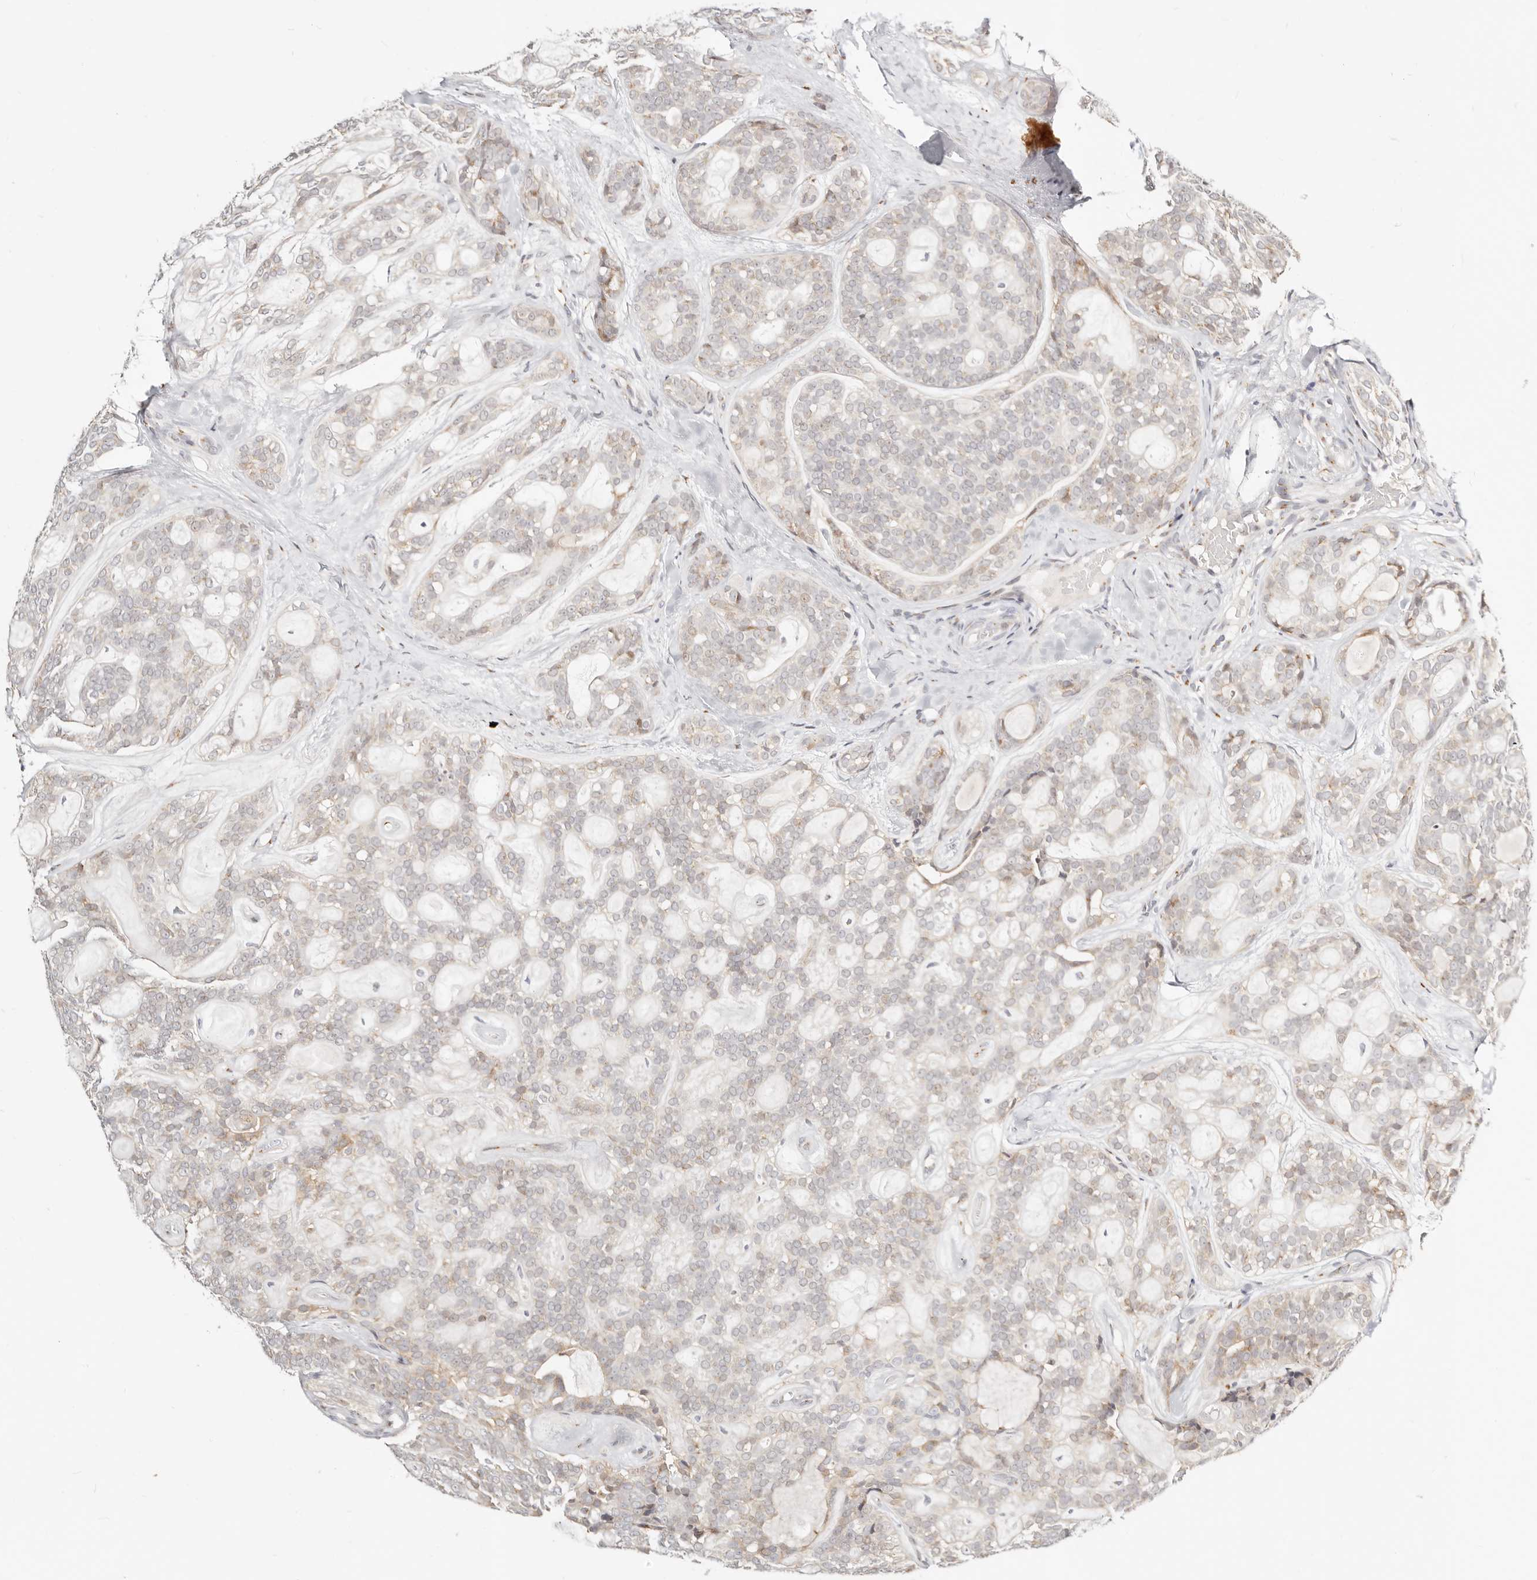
{"staining": {"intensity": "weak", "quantity": "<25%", "location": "cytoplasmic/membranous"}, "tissue": "head and neck cancer", "cell_type": "Tumor cells", "image_type": "cancer", "snomed": [{"axis": "morphology", "description": "Adenocarcinoma, NOS"}, {"axis": "topography", "description": "Head-Neck"}], "caption": "This is a micrograph of IHC staining of head and neck cancer, which shows no staining in tumor cells.", "gene": "FAM20B", "patient": {"sex": "male", "age": 66}}